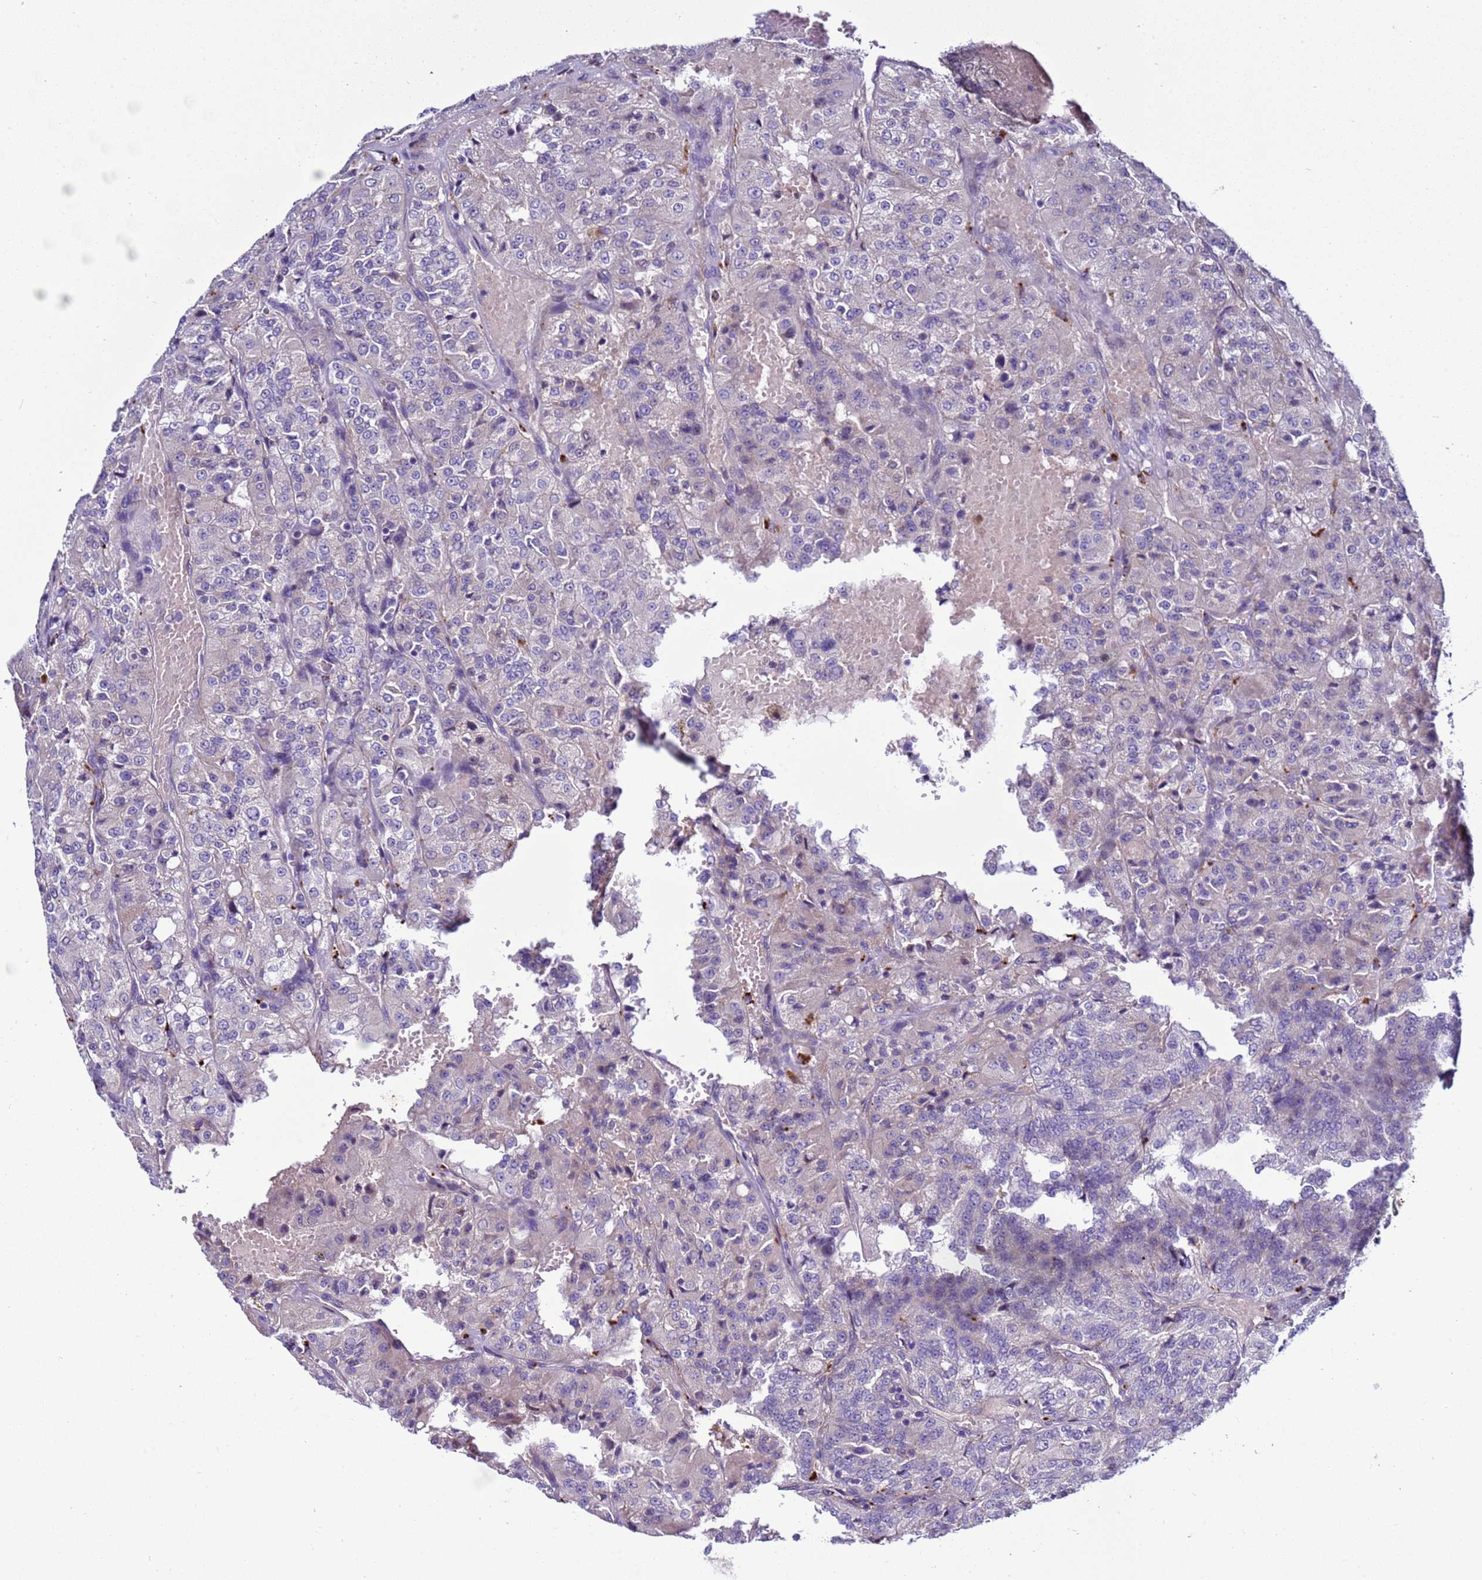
{"staining": {"intensity": "negative", "quantity": "none", "location": "none"}, "tissue": "renal cancer", "cell_type": "Tumor cells", "image_type": "cancer", "snomed": [{"axis": "morphology", "description": "Adenocarcinoma, NOS"}, {"axis": "topography", "description": "Kidney"}], "caption": "A high-resolution photomicrograph shows immunohistochemistry staining of renal cancer (adenocarcinoma), which displays no significant expression in tumor cells.", "gene": "NAT2", "patient": {"sex": "female", "age": 63}}